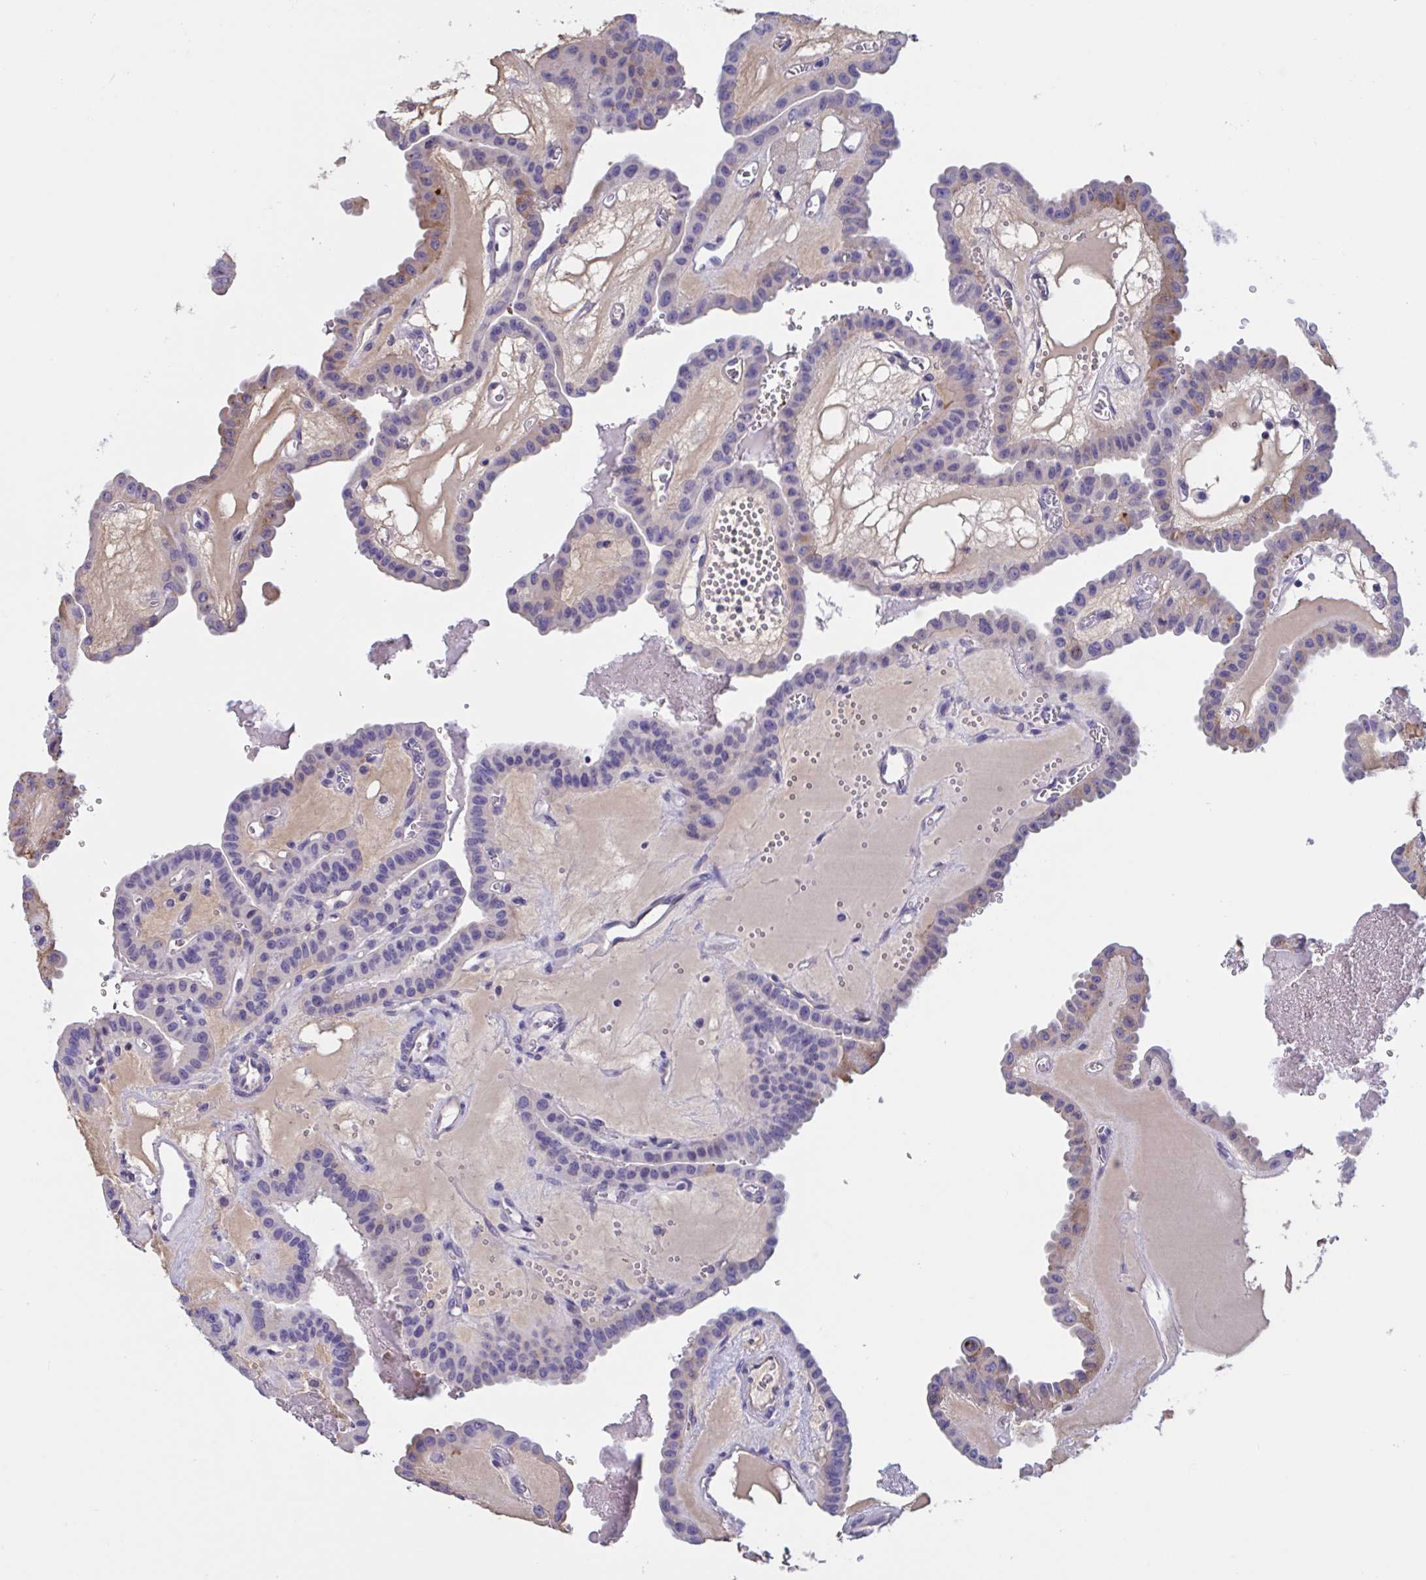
{"staining": {"intensity": "negative", "quantity": "none", "location": "none"}, "tissue": "thyroid cancer", "cell_type": "Tumor cells", "image_type": "cancer", "snomed": [{"axis": "morphology", "description": "Papillary adenocarcinoma, NOS"}, {"axis": "topography", "description": "Thyroid gland"}], "caption": "An image of human thyroid papillary adenocarcinoma is negative for staining in tumor cells. (DAB (3,3'-diaminobenzidine) immunohistochemistry with hematoxylin counter stain).", "gene": "MS4A14", "patient": {"sex": "male", "age": 87}}